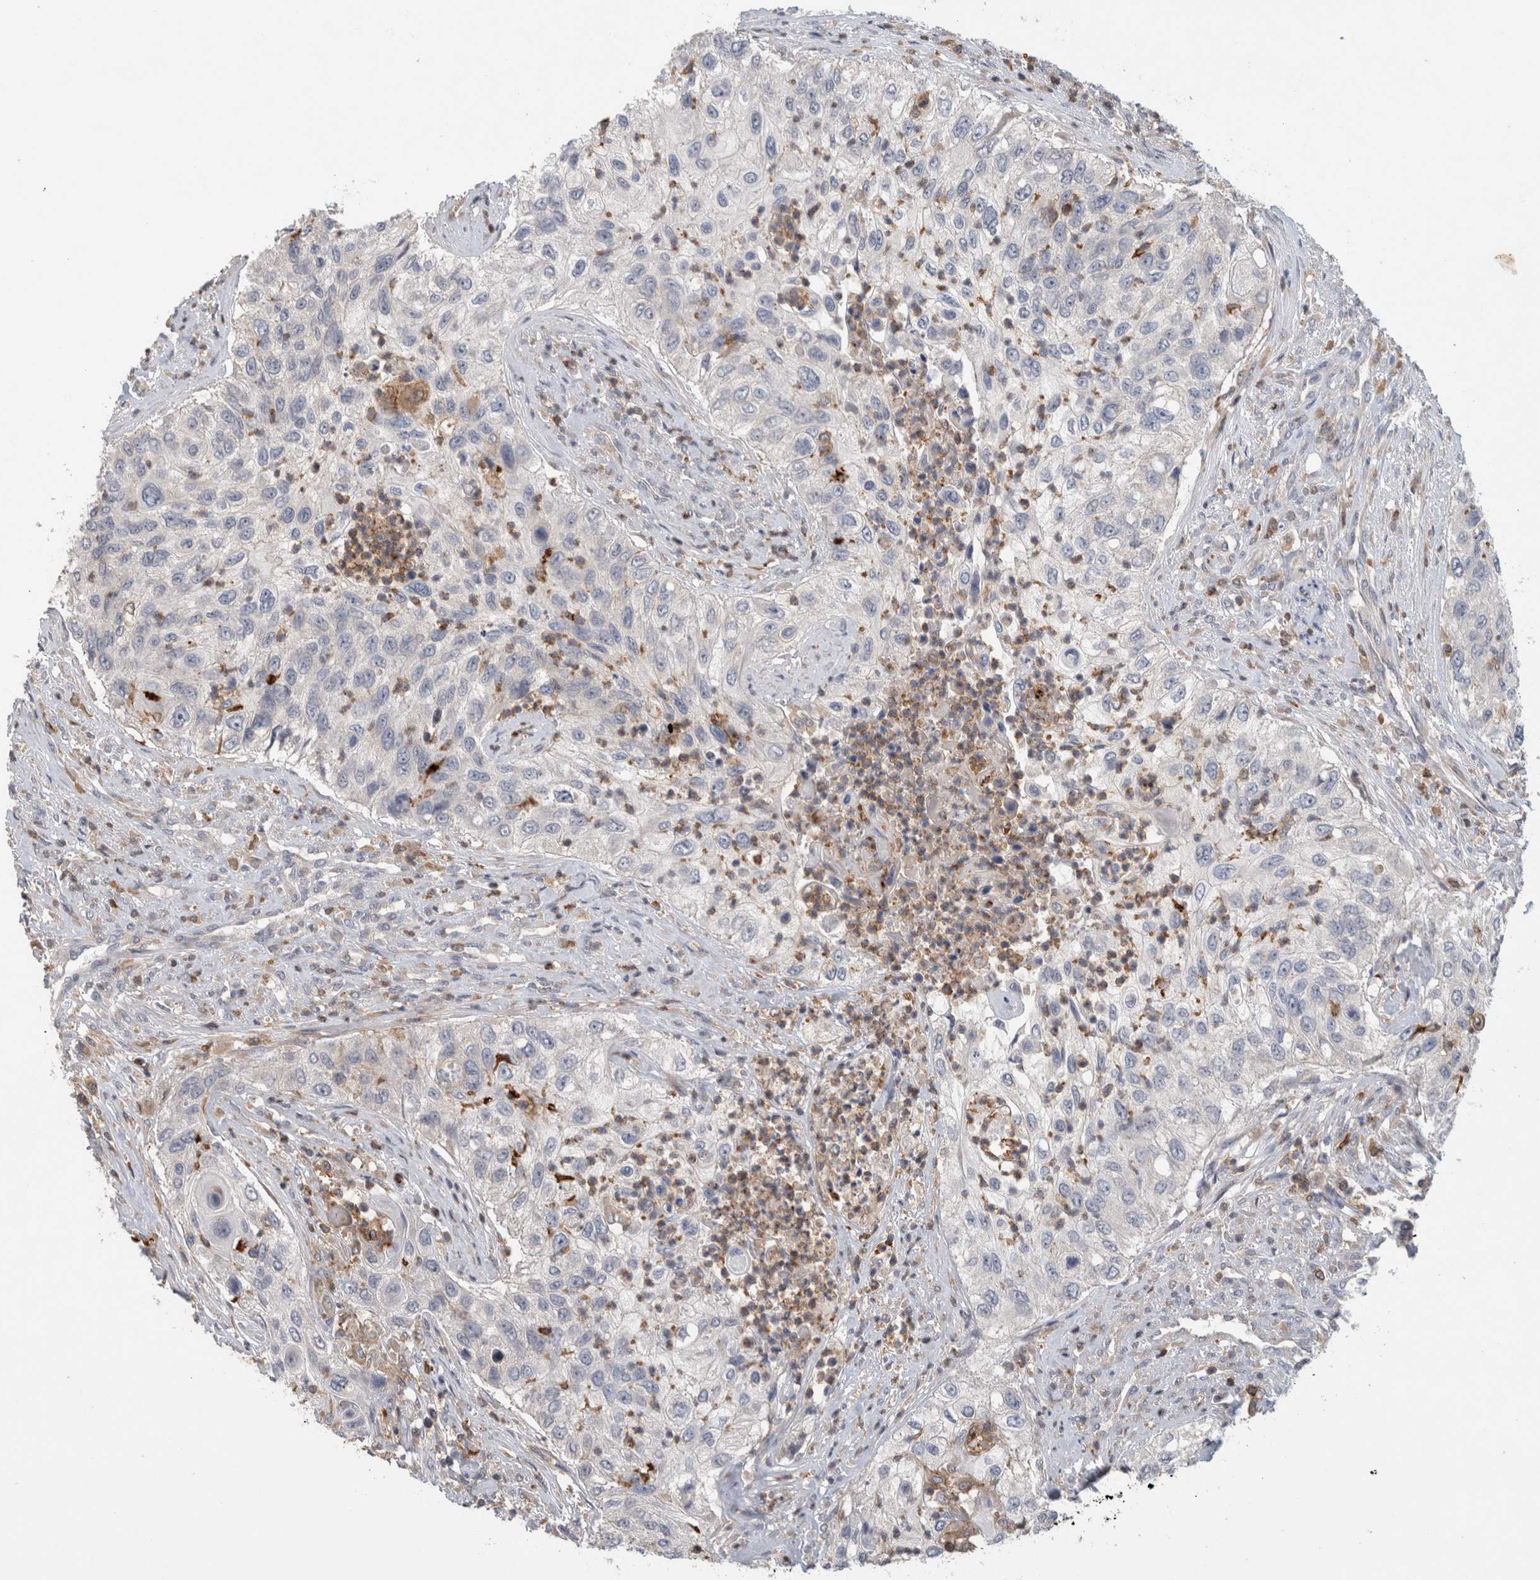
{"staining": {"intensity": "negative", "quantity": "none", "location": "none"}, "tissue": "urothelial cancer", "cell_type": "Tumor cells", "image_type": "cancer", "snomed": [{"axis": "morphology", "description": "Urothelial carcinoma, High grade"}, {"axis": "topography", "description": "Urinary bladder"}], "caption": "This is an IHC micrograph of urothelial cancer. There is no staining in tumor cells.", "gene": "GFRA2", "patient": {"sex": "female", "age": 60}}